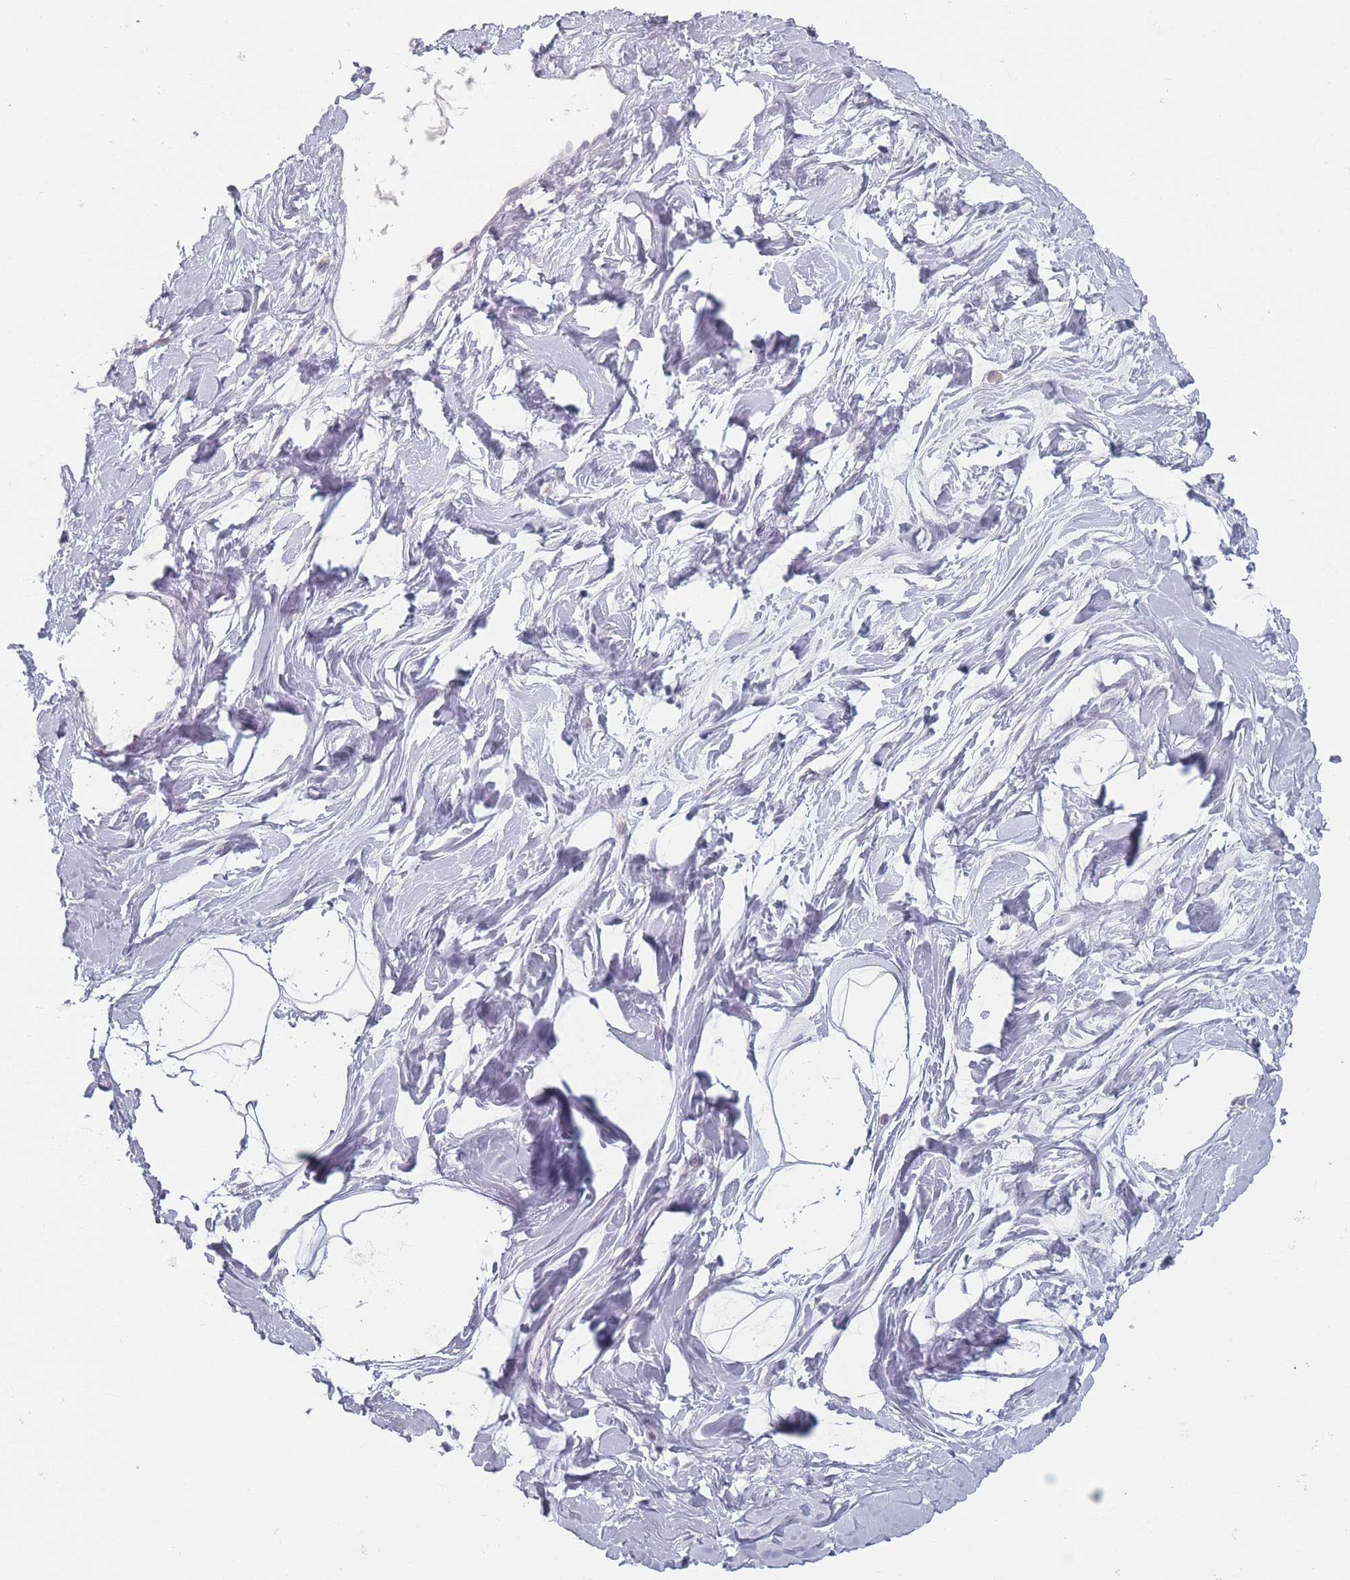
{"staining": {"intensity": "negative", "quantity": "none", "location": "none"}, "tissue": "breast", "cell_type": "Adipocytes", "image_type": "normal", "snomed": [{"axis": "morphology", "description": "Normal tissue, NOS"}, {"axis": "topography", "description": "Breast"}], "caption": "There is no significant expression in adipocytes of breast. (DAB (3,3'-diaminobenzidine) IHC, high magnification).", "gene": "RASL10B", "patient": {"sex": "female", "age": 45}}